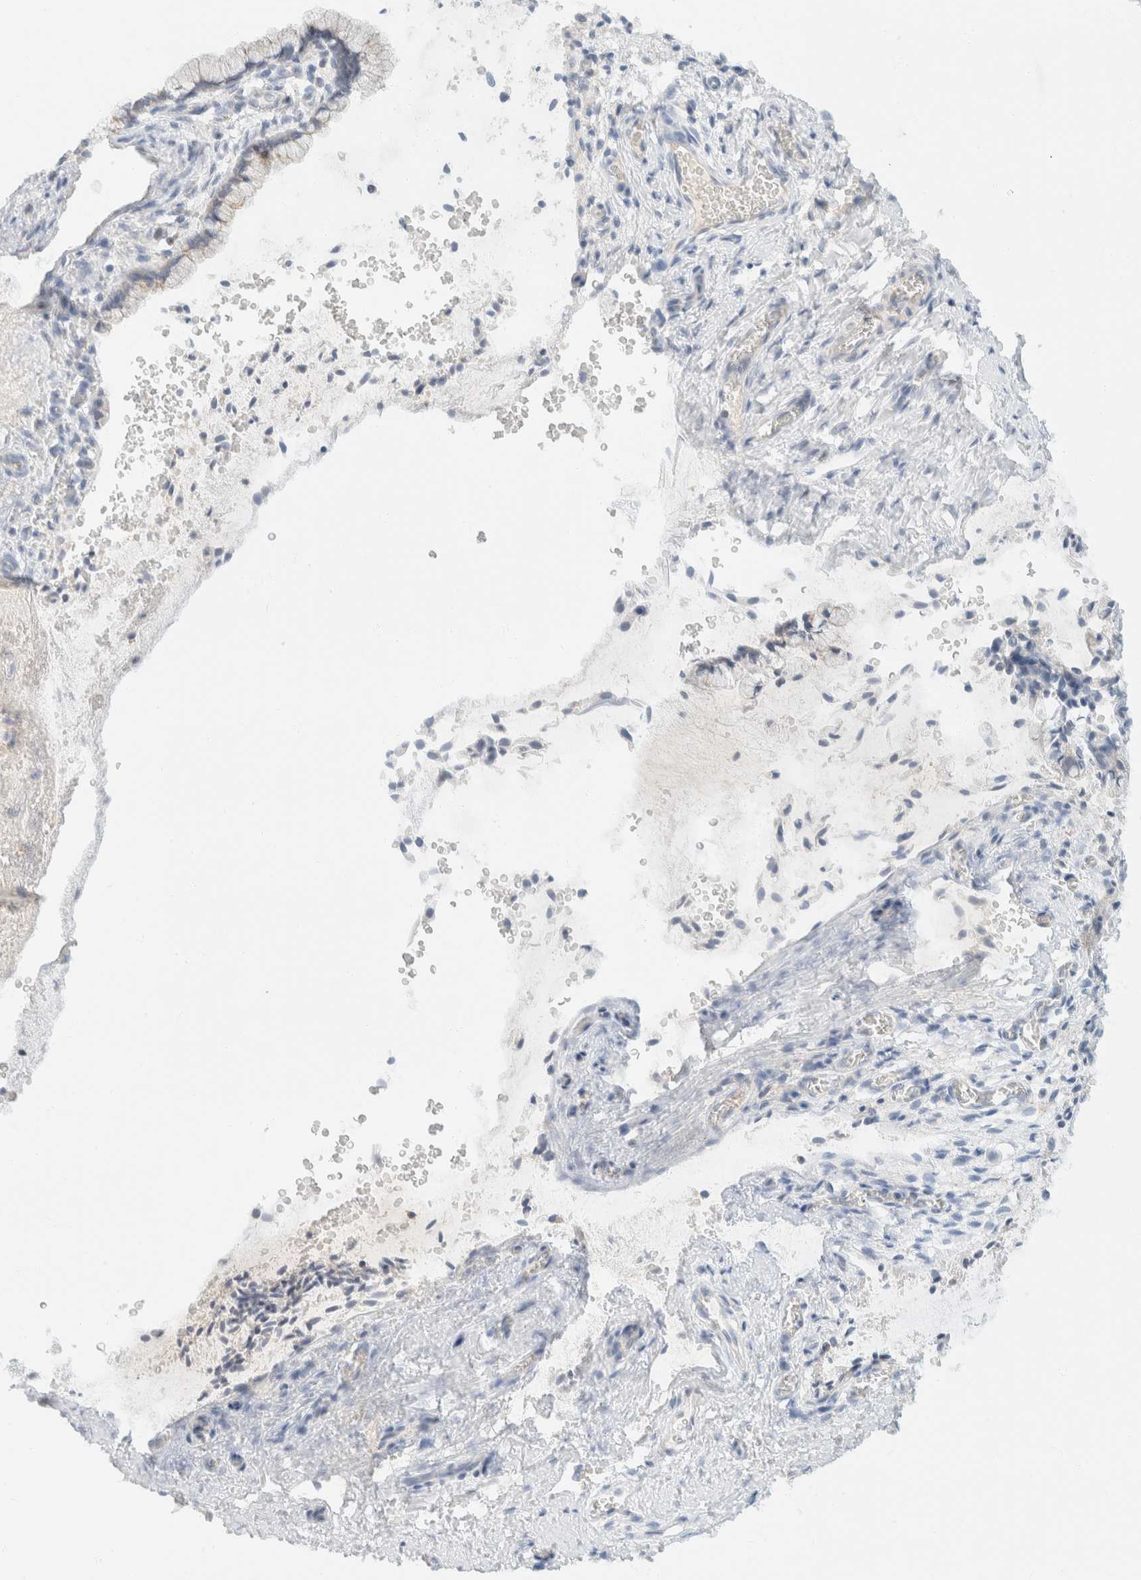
{"staining": {"intensity": "negative", "quantity": "none", "location": "none"}, "tissue": "cervix", "cell_type": "Glandular cells", "image_type": "normal", "snomed": [{"axis": "morphology", "description": "Normal tissue, NOS"}, {"axis": "topography", "description": "Cervix"}], "caption": "Glandular cells show no significant expression in unremarkable cervix. The staining is performed using DAB (3,3'-diaminobenzidine) brown chromogen with nuclei counter-stained in using hematoxylin.", "gene": "SH3GLB2", "patient": {"sex": "female", "age": 55}}